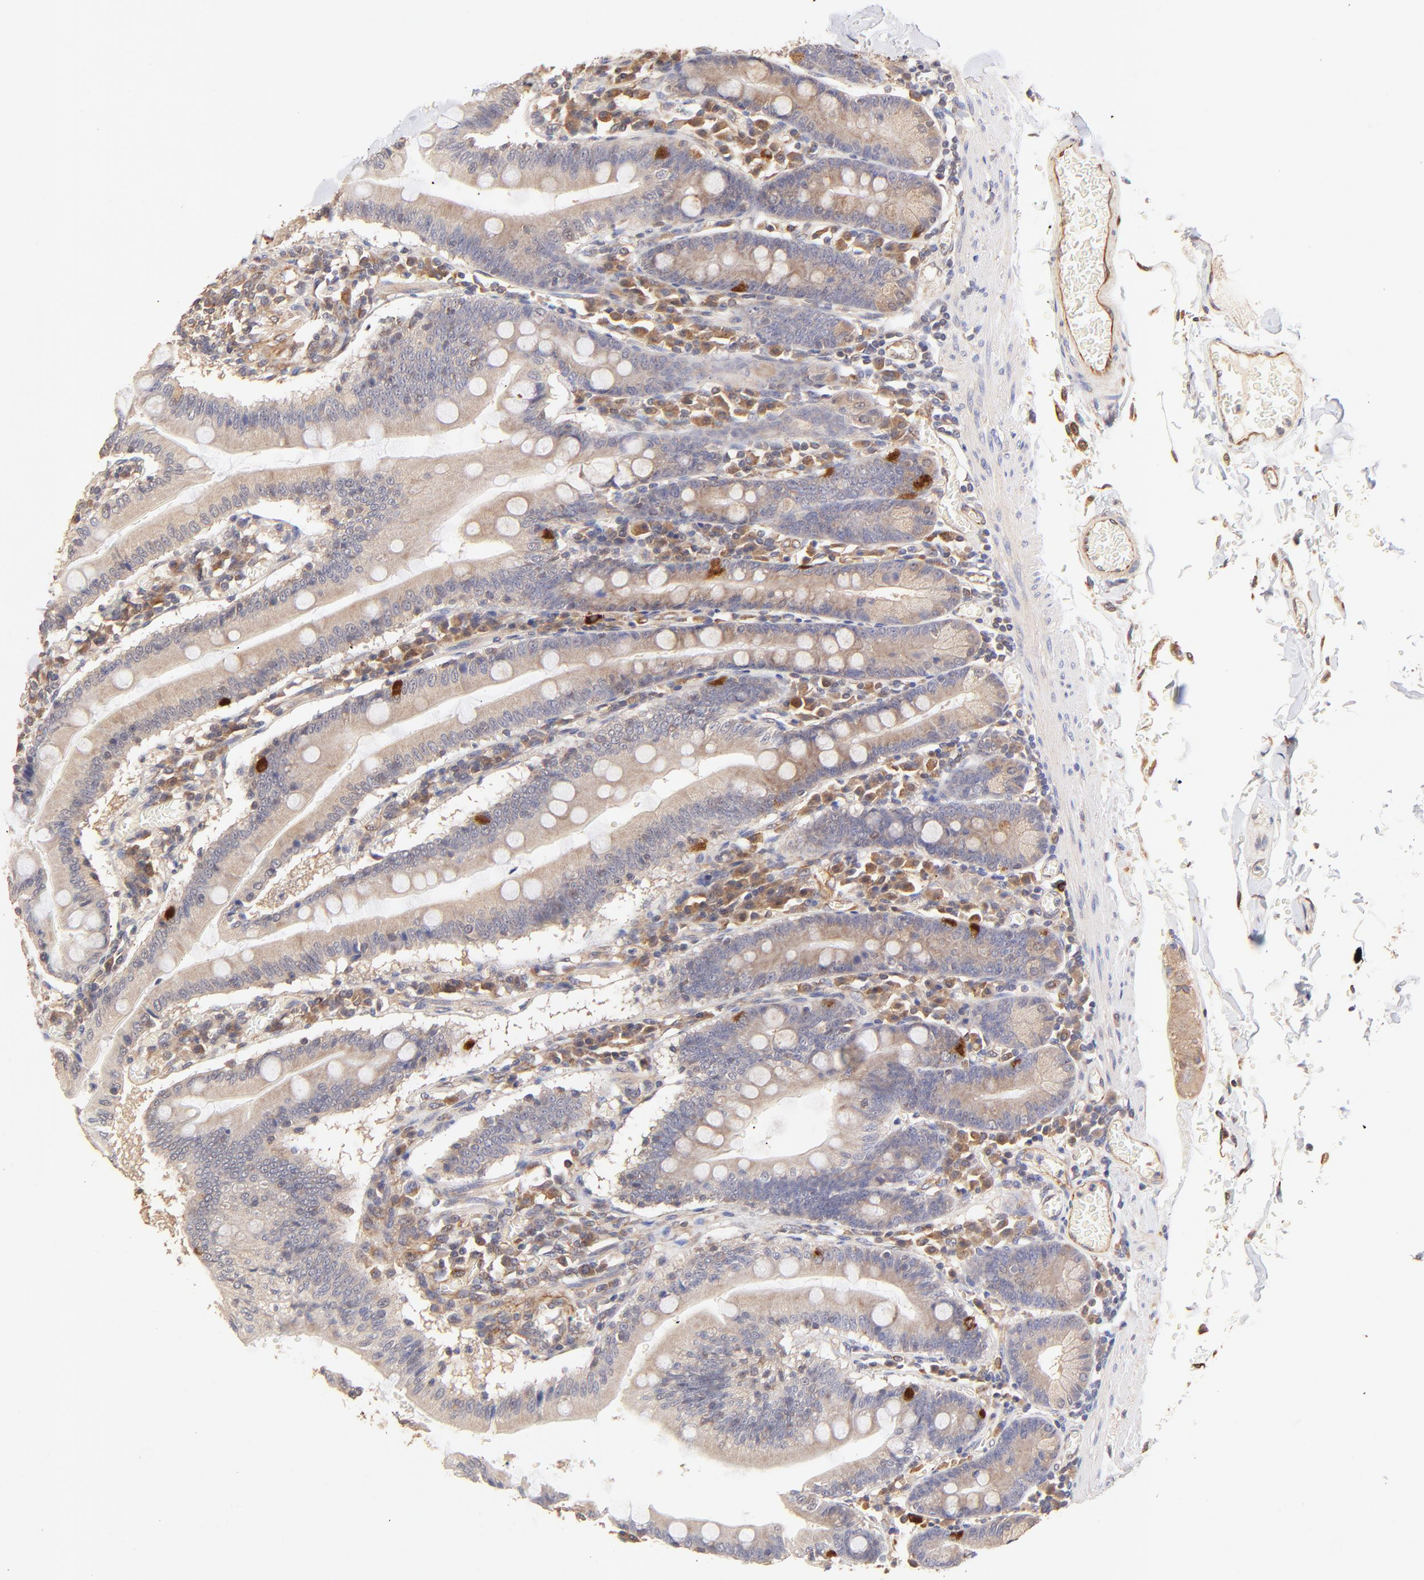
{"staining": {"intensity": "weak", "quantity": ">75%", "location": "cytoplasmic/membranous"}, "tissue": "small intestine", "cell_type": "Glandular cells", "image_type": "normal", "snomed": [{"axis": "morphology", "description": "Normal tissue, NOS"}, {"axis": "topography", "description": "Small intestine"}], "caption": "IHC (DAB) staining of unremarkable small intestine demonstrates weak cytoplasmic/membranous protein staining in about >75% of glandular cells.", "gene": "TNFAIP3", "patient": {"sex": "male", "age": 71}}